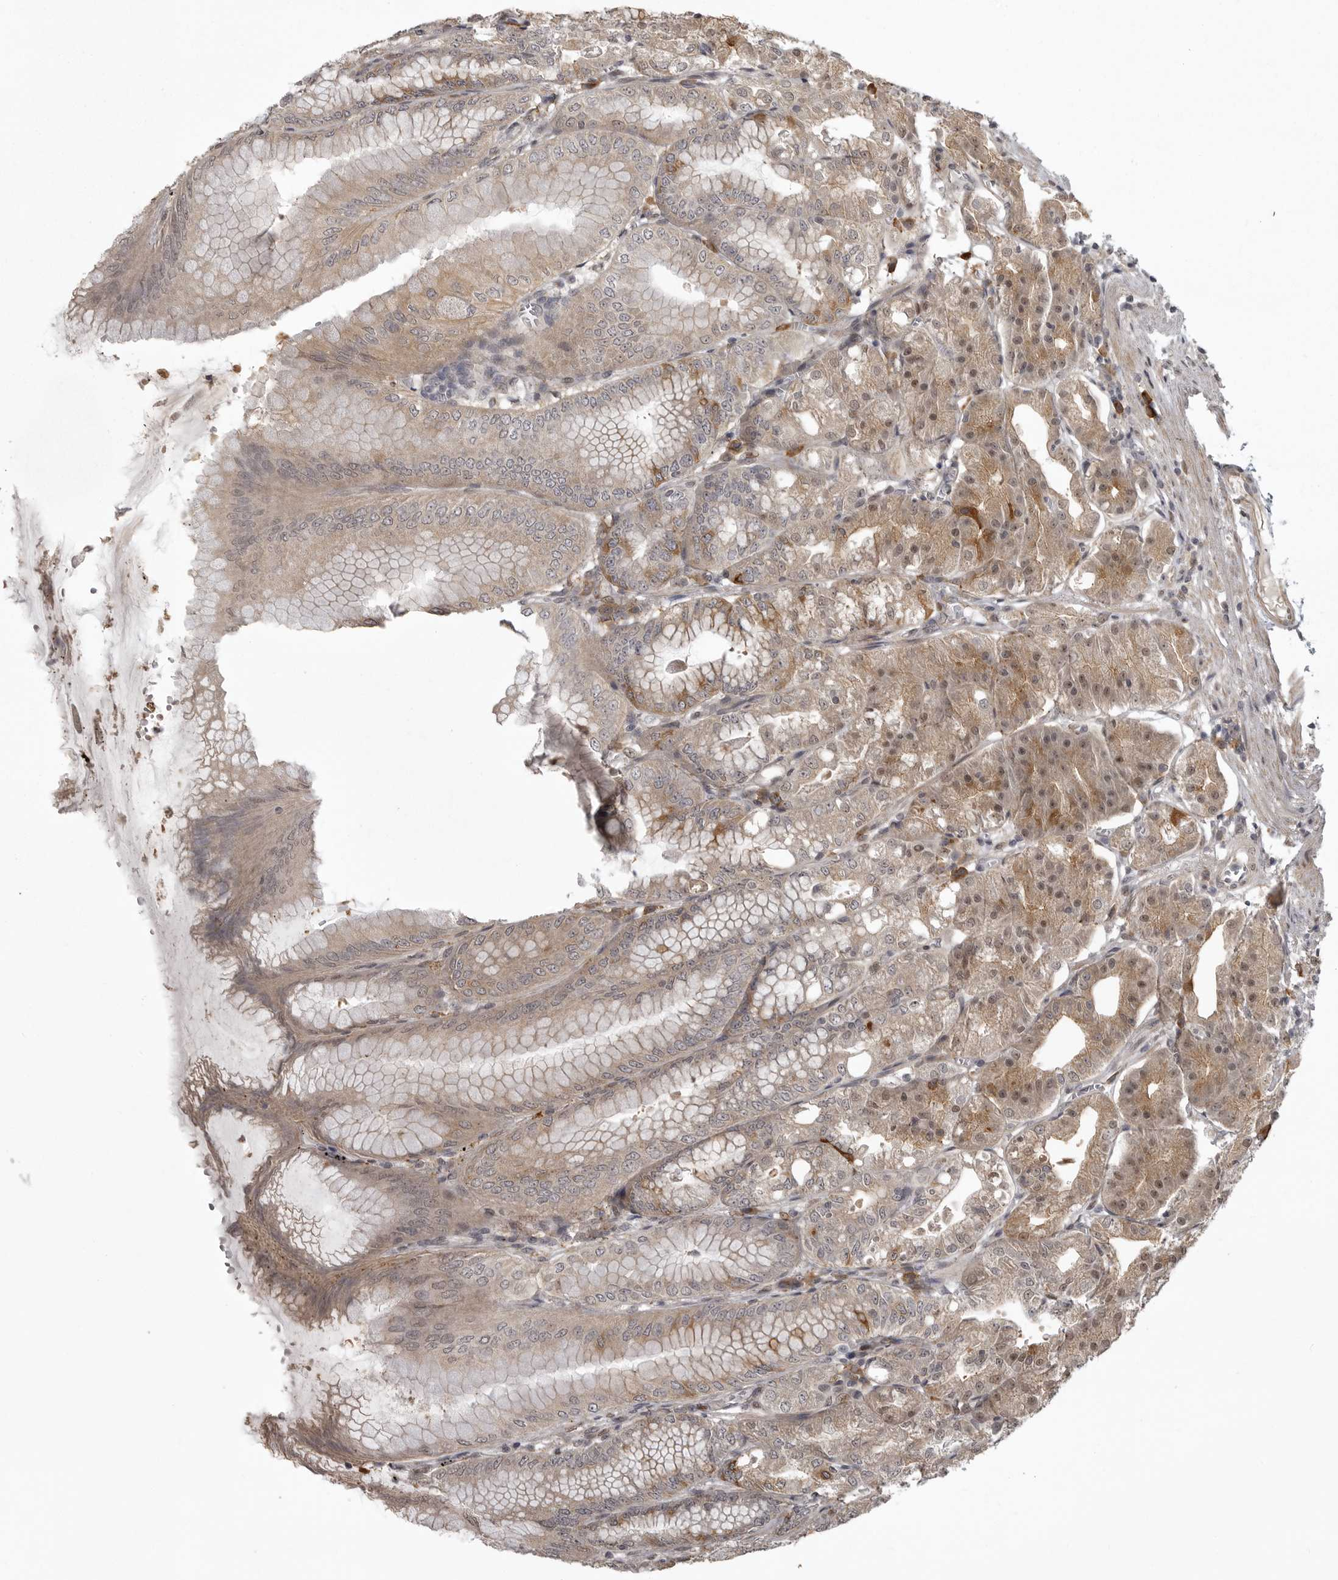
{"staining": {"intensity": "strong", "quantity": "25%-75%", "location": "cytoplasmic/membranous,nuclear"}, "tissue": "stomach", "cell_type": "Glandular cells", "image_type": "normal", "snomed": [{"axis": "morphology", "description": "Normal tissue, NOS"}, {"axis": "topography", "description": "Stomach, lower"}], "caption": "IHC (DAB (3,3'-diaminobenzidine)) staining of unremarkable human stomach displays strong cytoplasmic/membranous,nuclear protein positivity in approximately 25%-75% of glandular cells.", "gene": "SNX16", "patient": {"sex": "male", "age": 71}}